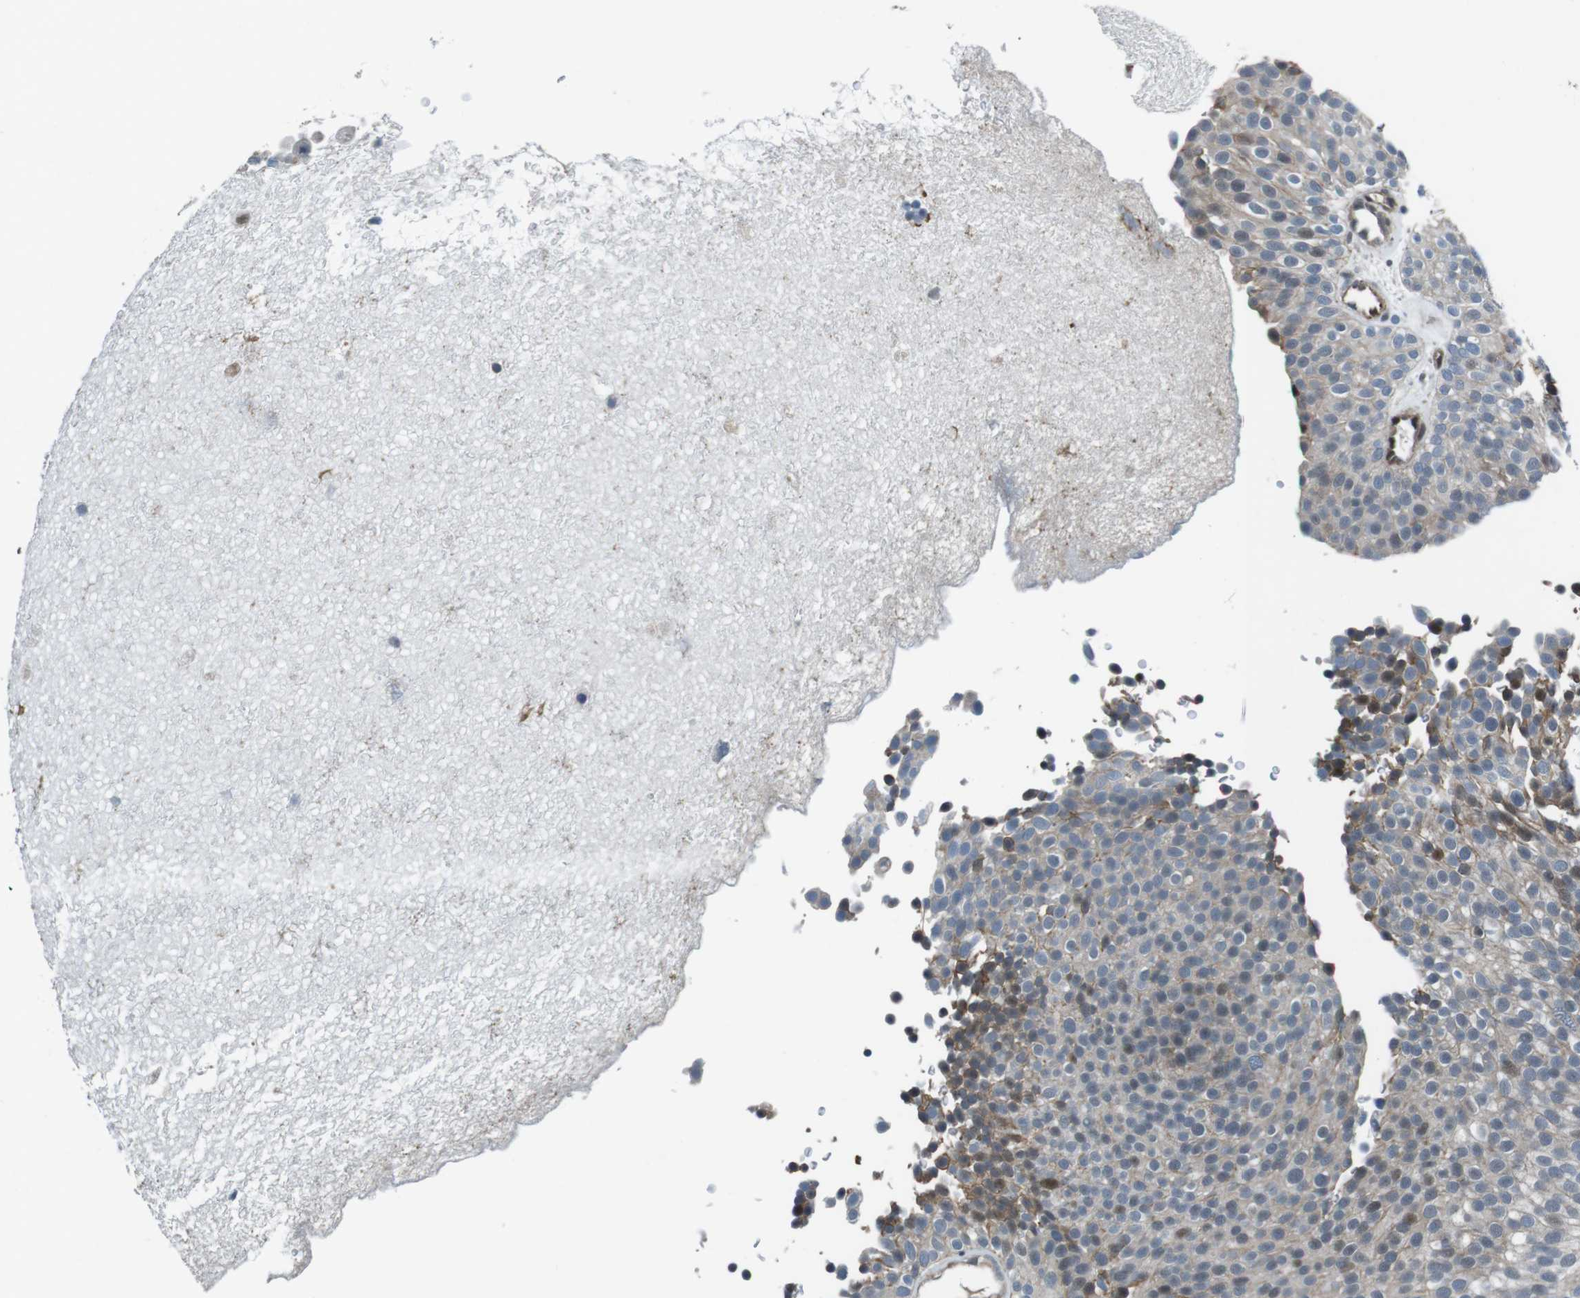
{"staining": {"intensity": "negative", "quantity": "none", "location": "none"}, "tissue": "urothelial cancer", "cell_type": "Tumor cells", "image_type": "cancer", "snomed": [{"axis": "morphology", "description": "Urothelial carcinoma, Low grade"}, {"axis": "topography", "description": "Urinary bladder"}], "caption": "Immunohistochemical staining of human urothelial carcinoma (low-grade) demonstrates no significant staining in tumor cells.", "gene": "LRRC49", "patient": {"sex": "male", "age": 78}}